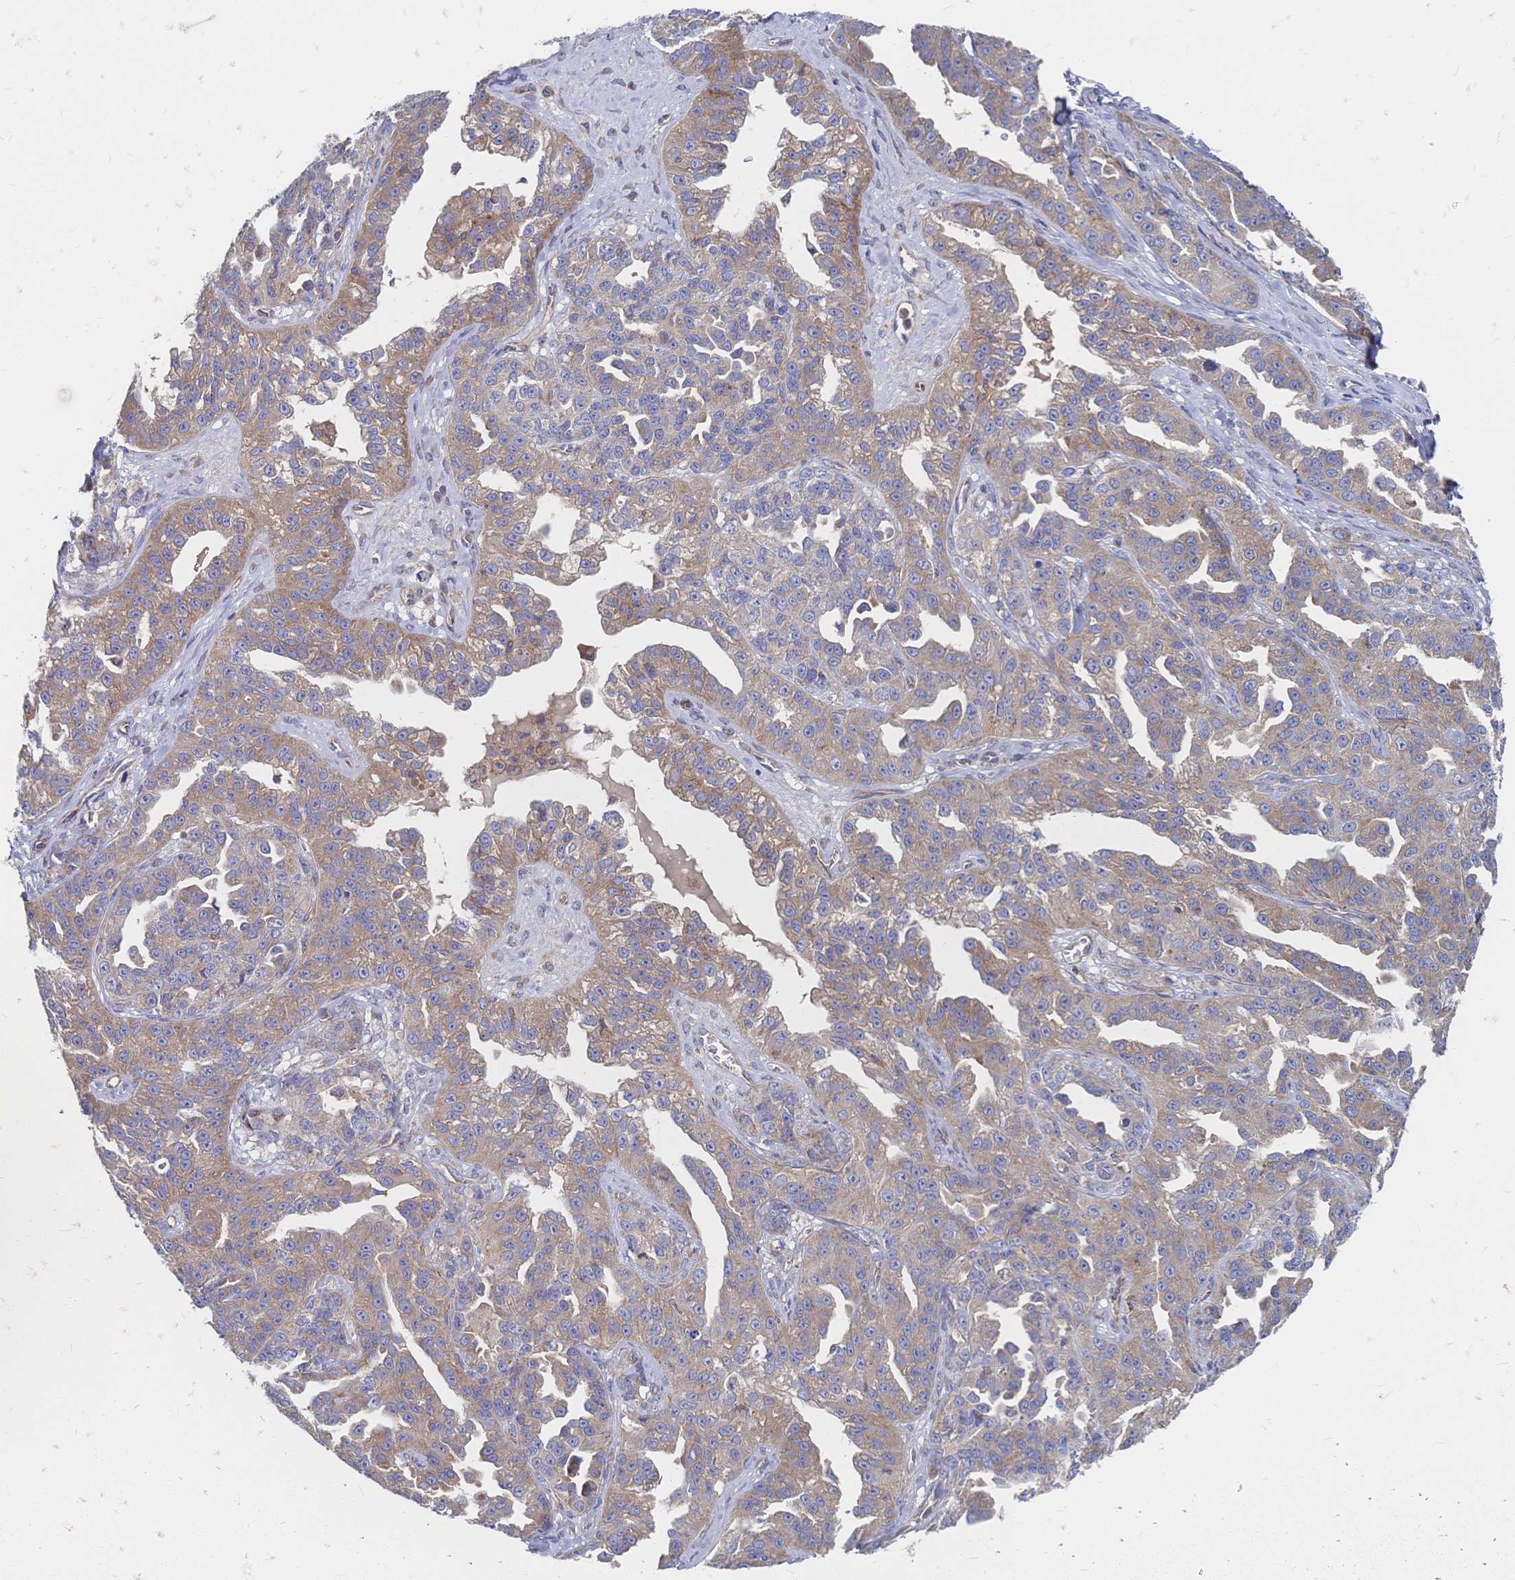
{"staining": {"intensity": "weak", "quantity": ">75%", "location": "cytoplasmic/membranous"}, "tissue": "ovarian cancer", "cell_type": "Tumor cells", "image_type": "cancer", "snomed": [{"axis": "morphology", "description": "Cystadenocarcinoma, serous, NOS"}, {"axis": "topography", "description": "Ovary"}], "caption": "Tumor cells exhibit low levels of weak cytoplasmic/membranous positivity in approximately >75% of cells in serous cystadenocarcinoma (ovarian).", "gene": "SORBS1", "patient": {"sex": "female", "age": 75}}